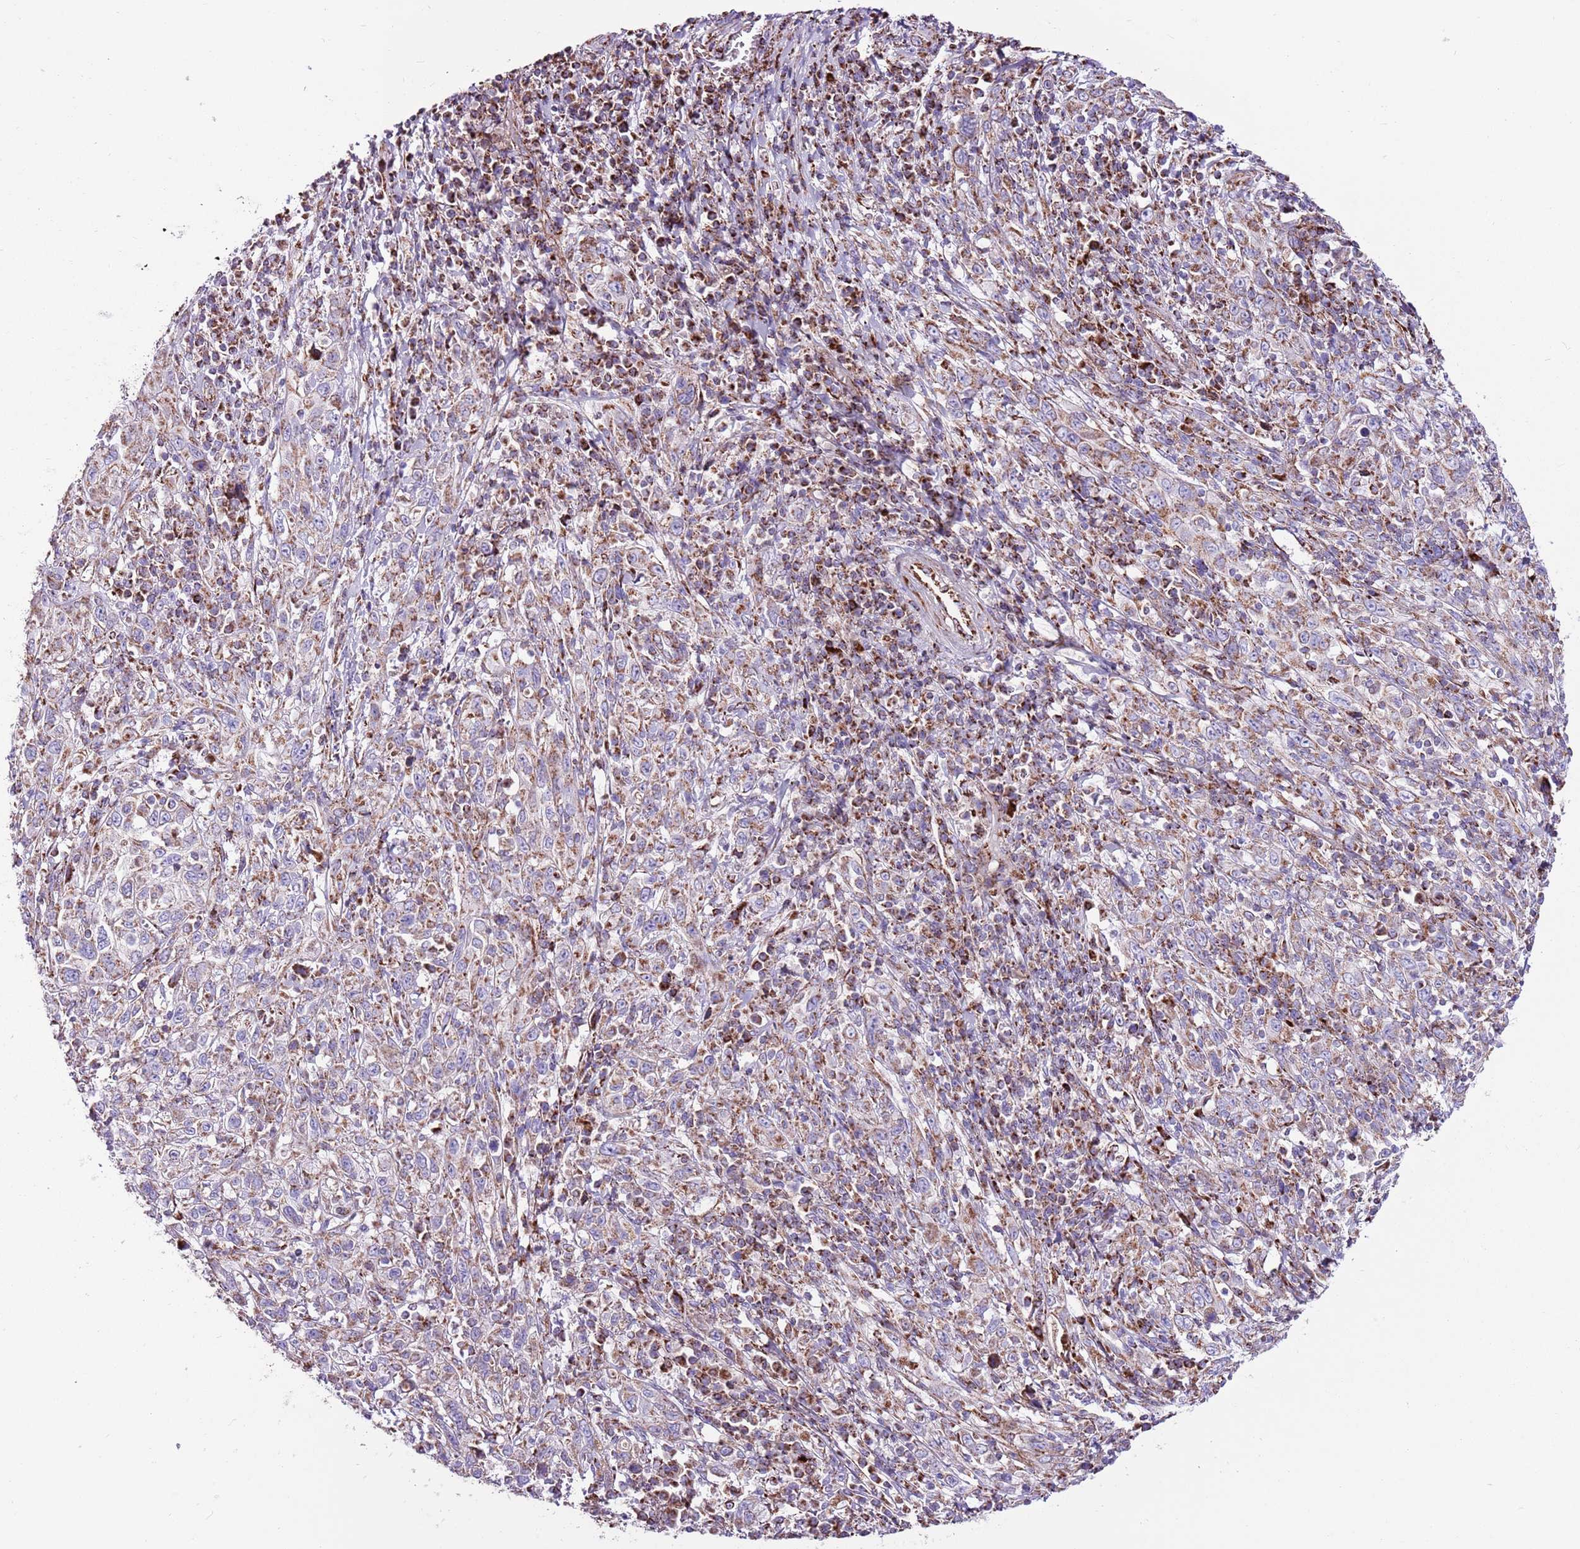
{"staining": {"intensity": "moderate", "quantity": "25%-75%", "location": "cytoplasmic/membranous"}, "tissue": "cervical cancer", "cell_type": "Tumor cells", "image_type": "cancer", "snomed": [{"axis": "morphology", "description": "Squamous cell carcinoma, NOS"}, {"axis": "topography", "description": "Cervix"}], "caption": "The immunohistochemical stain labels moderate cytoplasmic/membranous staining in tumor cells of cervical squamous cell carcinoma tissue. Immunohistochemistry (ihc) stains the protein in brown and the nuclei are stained blue.", "gene": "HECTD4", "patient": {"sex": "female", "age": 46}}